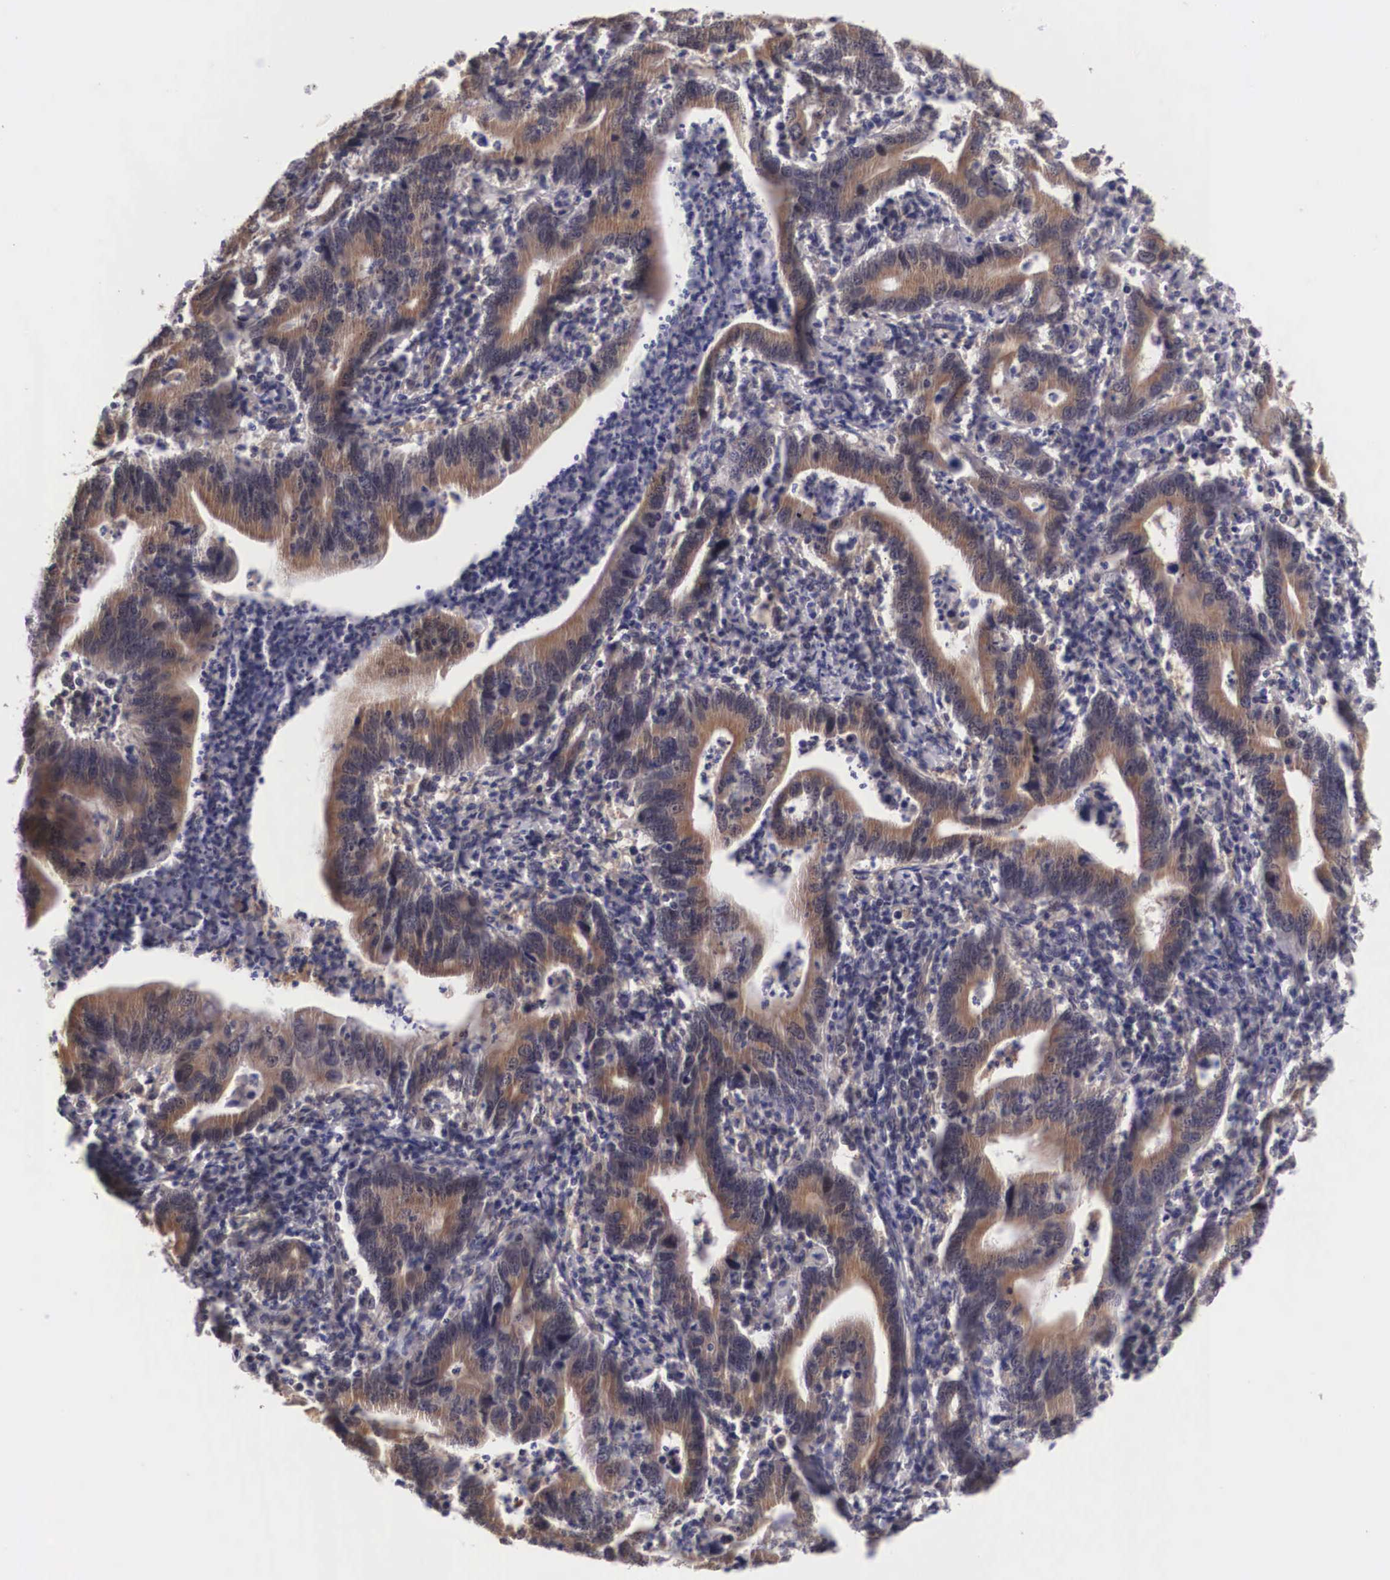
{"staining": {"intensity": "moderate", "quantity": "25%-75%", "location": "cytoplasmic/membranous"}, "tissue": "stomach cancer", "cell_type": "Tumor cells", "image_type": "cancer", "snomed": [{"axis": "morphology", "description": "Adenocarcinoma, NOS"}, {"axis": "topography", "description": "Stomach, upper"}], "caption": "A brown stain shows moderate cytoplasmic/membranous positivity of a protein in human stomach cancer tumor cells.", "gene": "OTX2", "patient": {"sex": "male", "age": 63}}